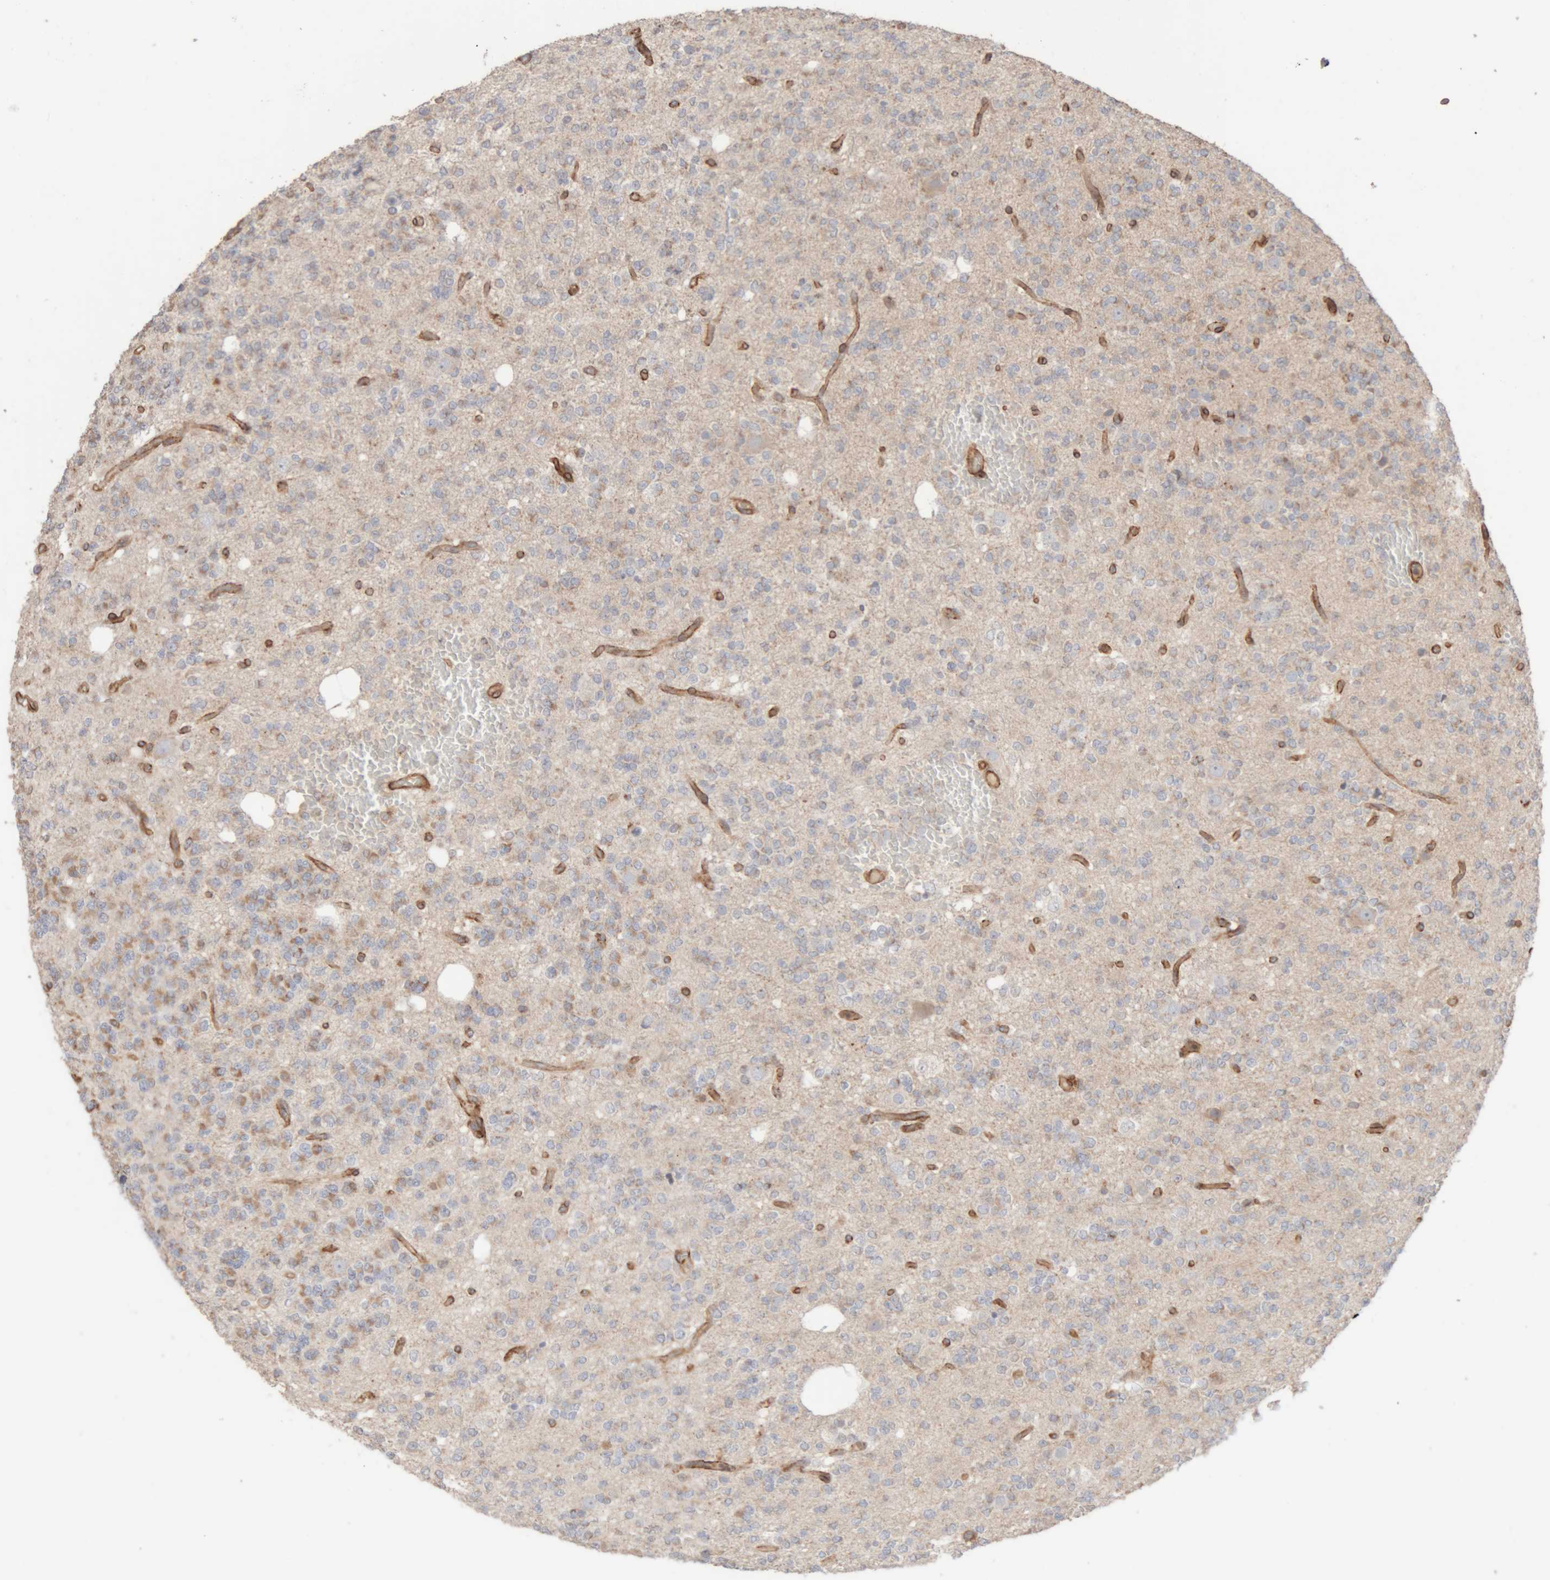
{"staining": {"intensity": "weak", "quantity": "25%-75%", "location": "cytoplasmic/membranous"}, "tissue": "glioma", "cell_type": "Tumor cells", "image_type": "cancer", "snomed": [{"axis": "morphology", "description": "Glioma, malignant, Low grade"}, {"axis": "topography", "description": "Brain"}], "caption": "About 25%-75% of tumor cells in human low-grade glioma (malignant) display weak cytoplasmic/membranous protein expression as visualized by brown immunohistochemical staining.", "gene": "RAB32", "patient": {"sex": "male", "age": 38}}